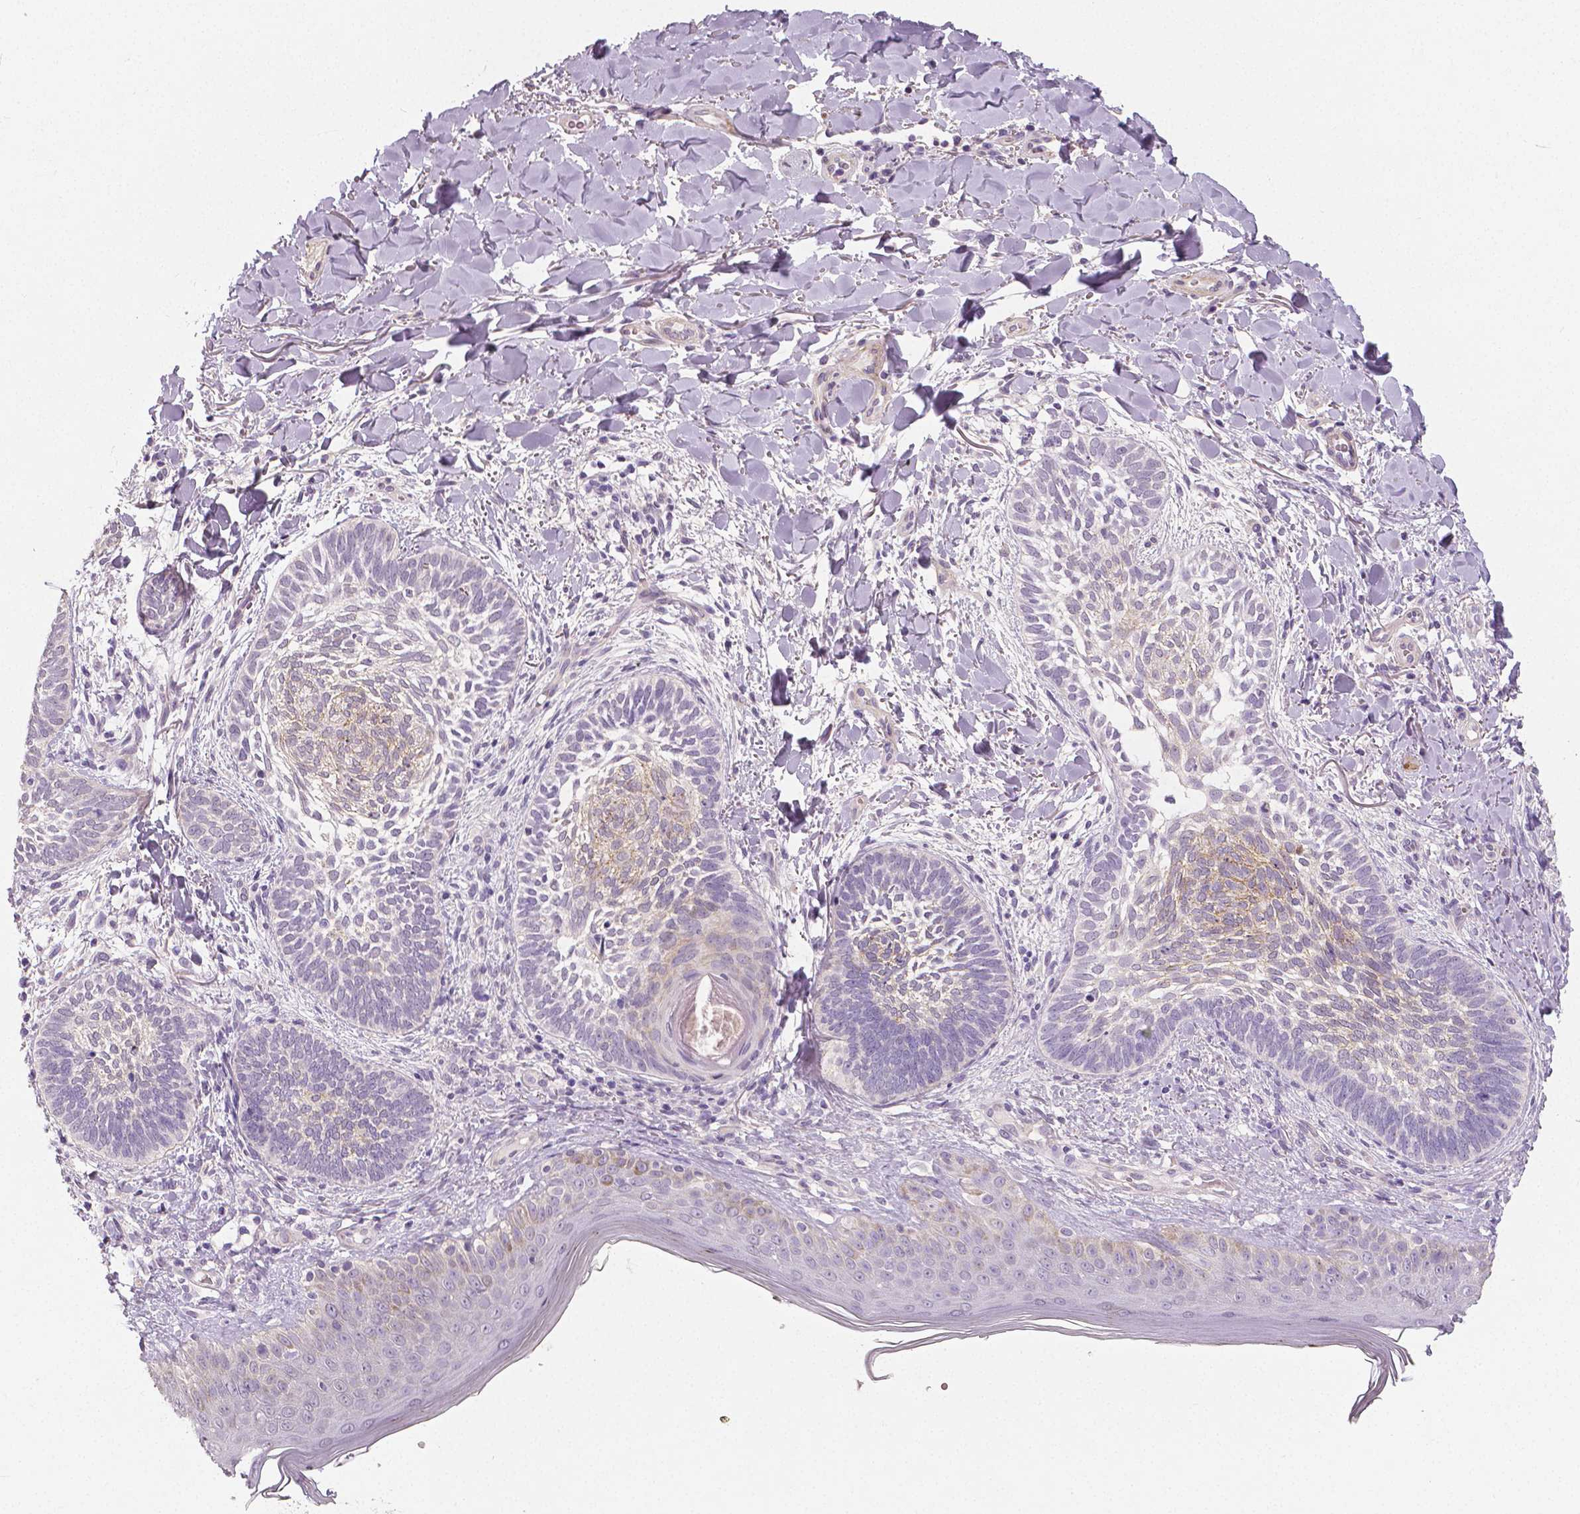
{"staining": {"intensity": "negative", "quantity": "none", "location": "none"}, "tissue": "skin cancer", "cell_type": "Tumor cells", "image_type": "cancer", "snomed": [{"axis": "morphology", "description": "Normal tissue, NOS"}, {"axis": "morphology", "description": "Basal cell carcinoma"}, {"axis": "topography", "description": "Skin"}], "caption": "A photomicrograph of human skin cancer (basal cell carcinoma) is negative for staining in tumor cells.", "gene": "FLT1", "patient": {"sex": "male", "age": 46}}